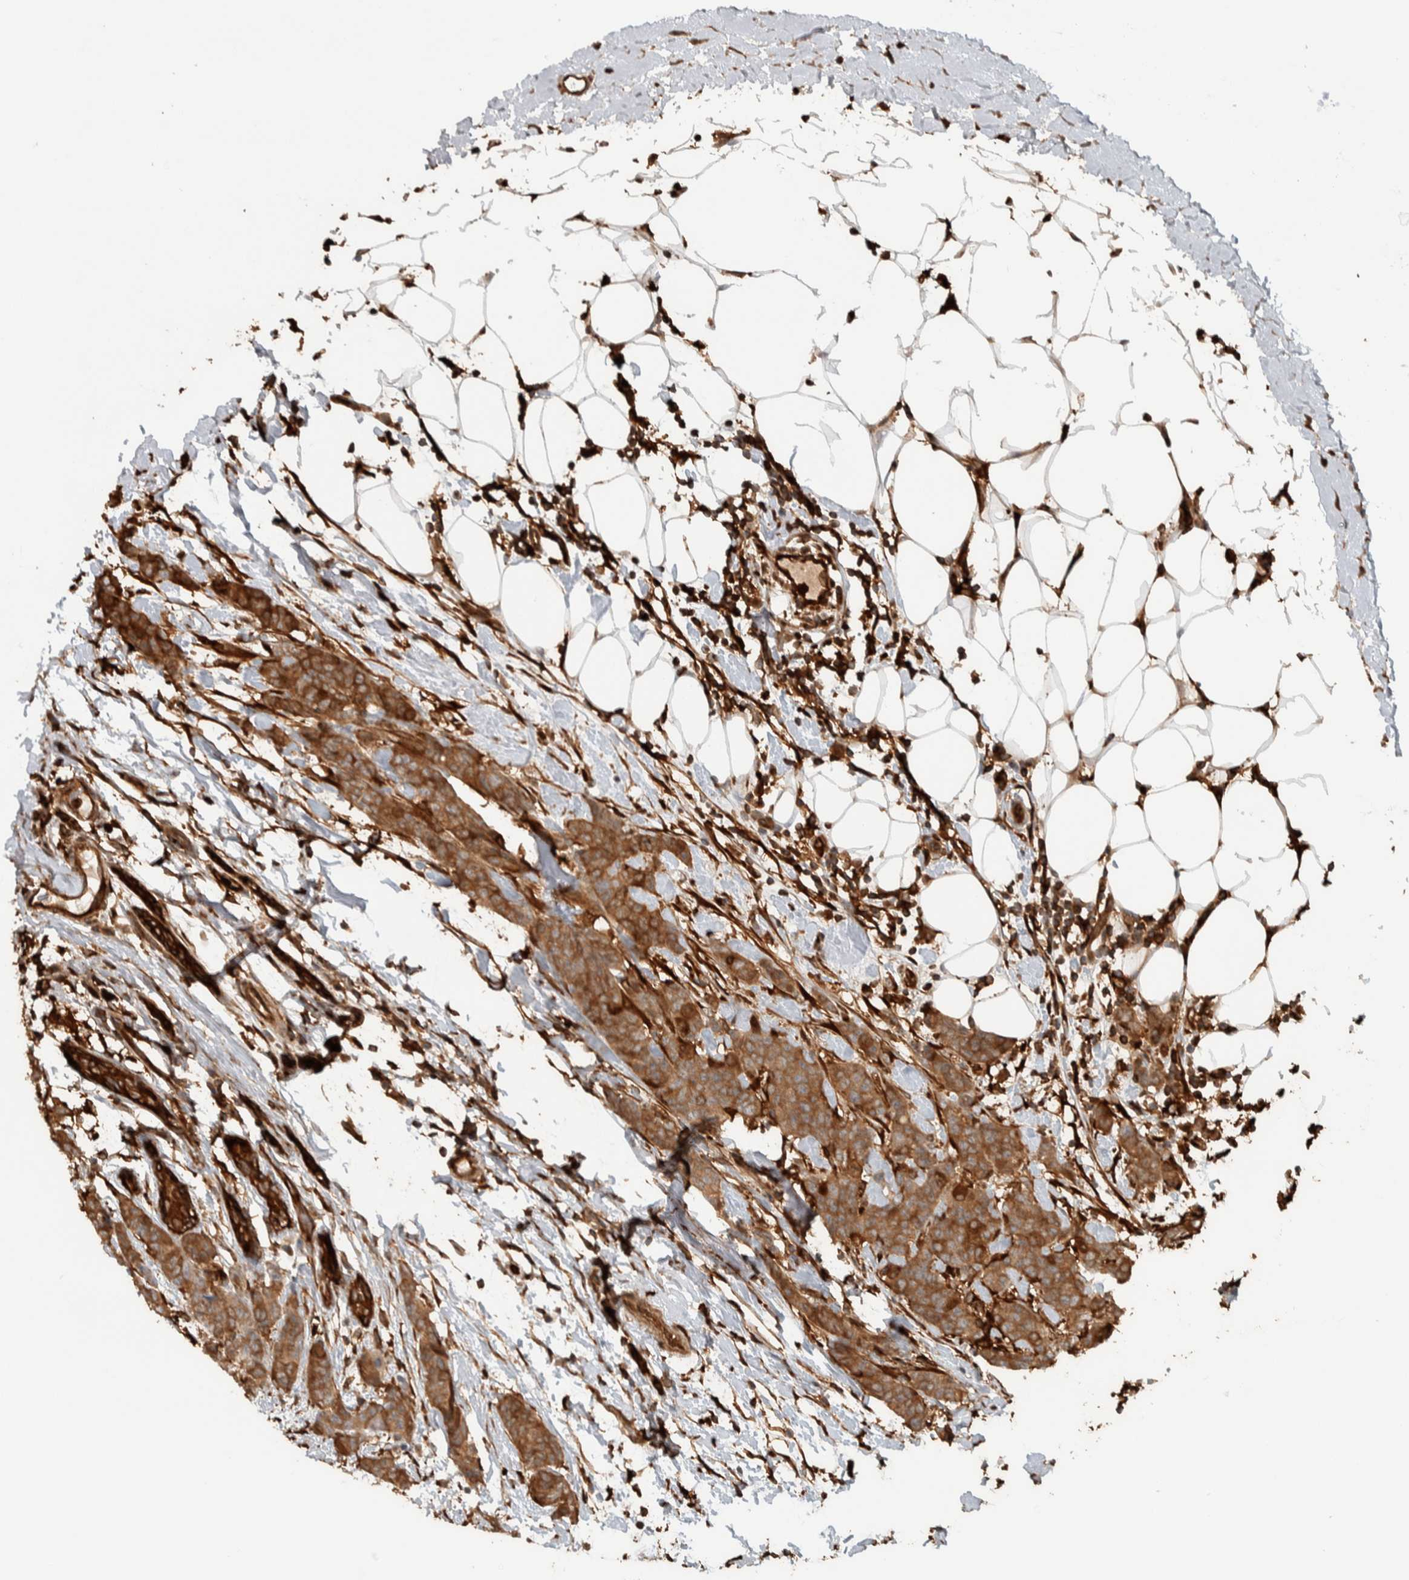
{"staining": {"intensity": "strong", "quantity": ">75%", "location": "cytoplasmic/membranous"}, "tissue": "breast cancer", "cell_type": "Tumor cells", "image_type": "cancer", "snomed": [{"axis": "morphology", "description": "Normal tissue, NOS"}, {"axis": "morphology", "description": "Duct carcinoma"}, {"axis": "topography", "description": "Breast"}], "caption": "Immunohistochemical staining of human breast invasive ductal carcinoma reveals high levels of strong cytoplasmic/membranous positivity in about >75% of tumor cells.", "gene": "CNTROB", "patient": {"sex": "female", "age": 40}}